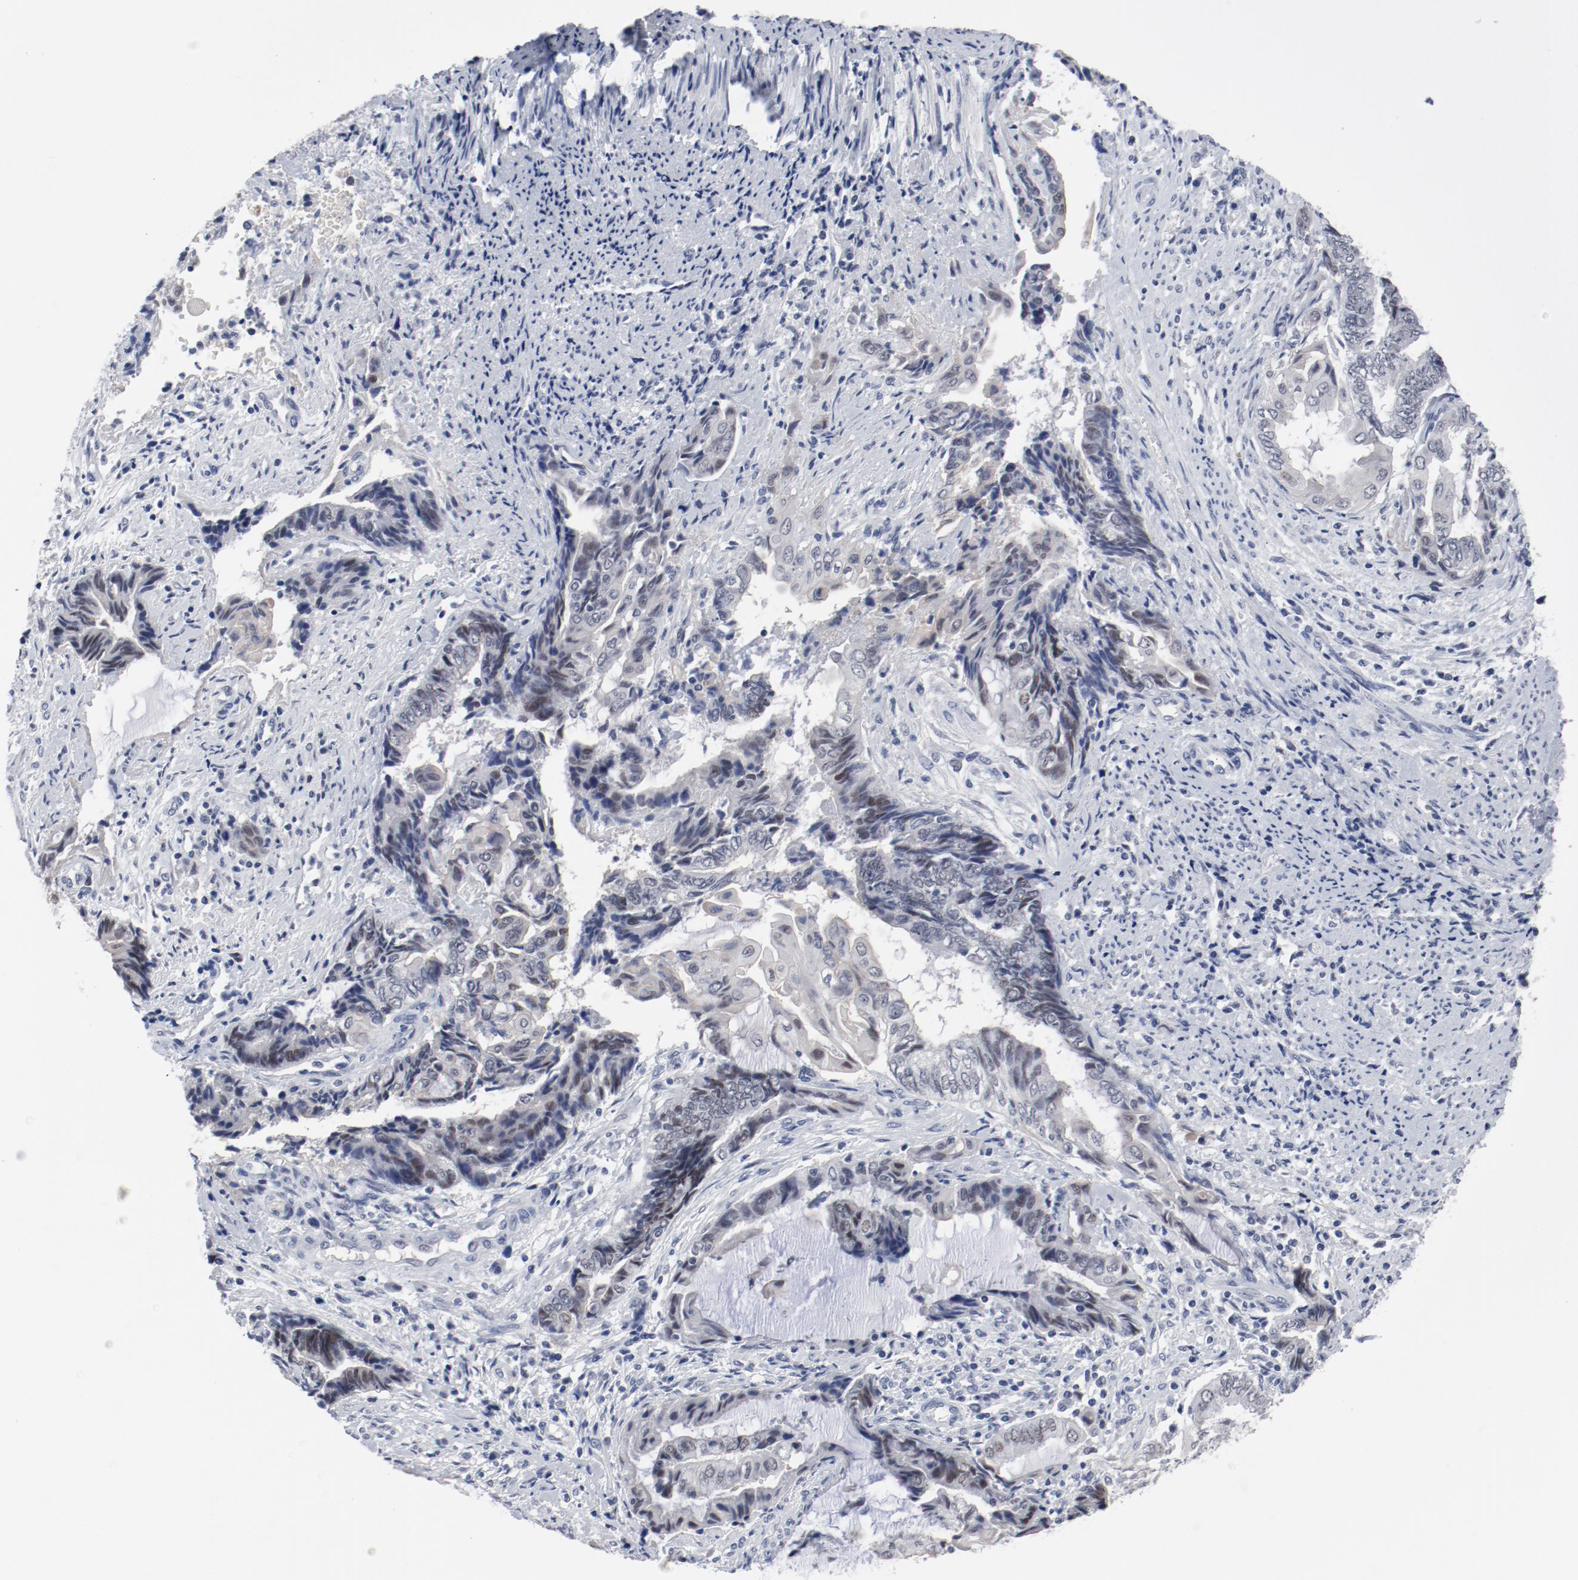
{"staining": {"intensity": "negative", "quantity": "none", "location": "none"}, "tissue": "endometrial cancer", "cell_type": "Tumor cells", "image_type": "cancer", "snomed": [{"axis": "morphology", "description": "Adenocarcinoma, NOS"}, {"axis": "topography", "description": "Uterus"}, {"axis": "topography", "description": "Endometrium"}], "caption": "Micrograph shows no protein expression in tumor cells of adenocarcinoma (endometrial) tissue. The staining is performed using DAB (3,3'-diaminobenzidine) brown chromogen with nuclei counter-stained in using hematoxylin.", "gene": "ANKLE2", "patient": {"sex": "female", "age": 70}}